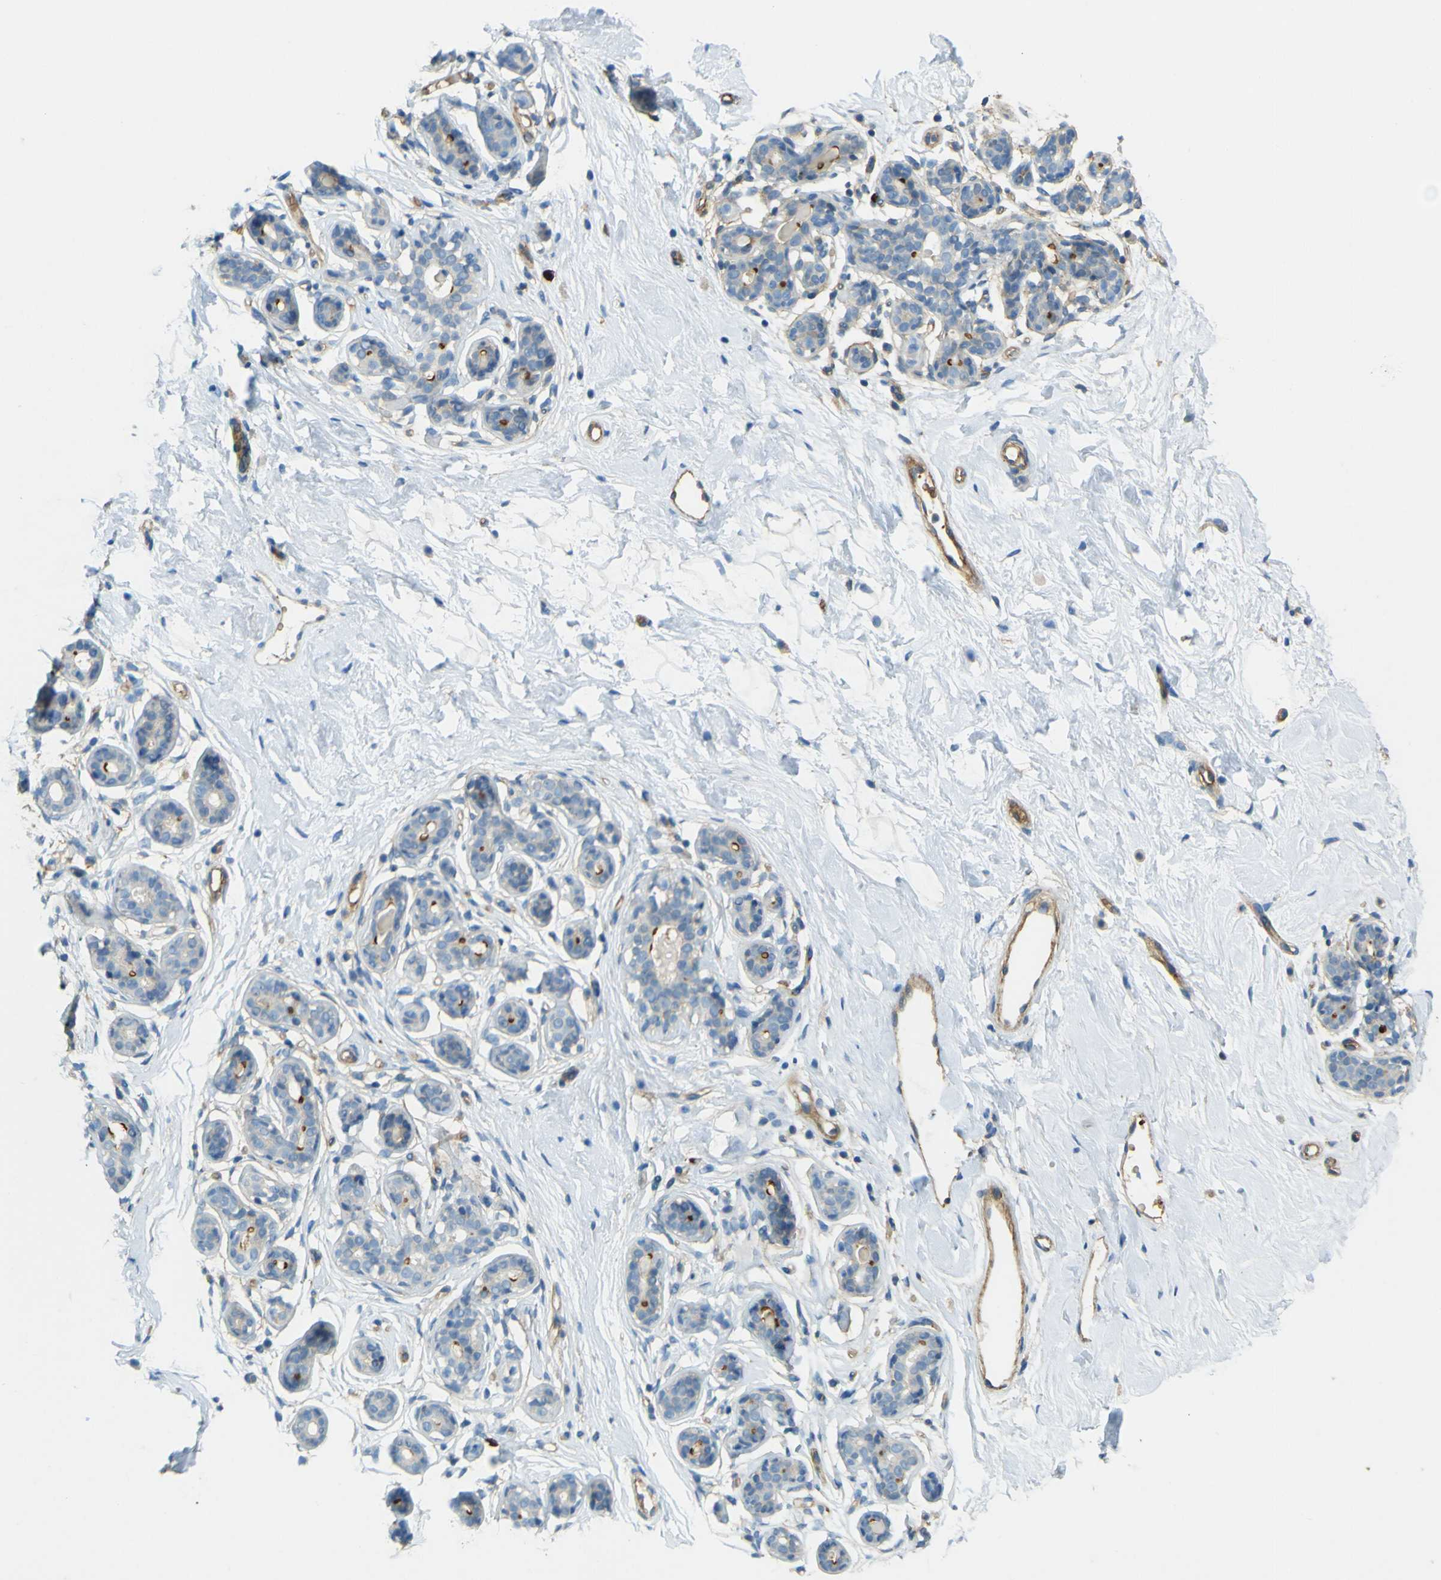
{"staining": {"intensity": "negative", "quantity": "none", "location": "none"}, "tissue": "breast", "cell_type": "Adipocytes", "image_type": "normal", "snomed": [{"axis": "morphology", "description": "Normal tissue, NOS"}, {"axis": "topography", "description": "Breast"}], "caption": "The photomicrograph displays no staining of adipocytes in benign breast. Brightfield microscopy of IHC stained with DAB (3,3'-diaminobenzidine) (brown) and hematoxylin (blue), captured at high magnification.", "gene": "PLXDC1", "patient": {"sex": "female", "age": 23}}